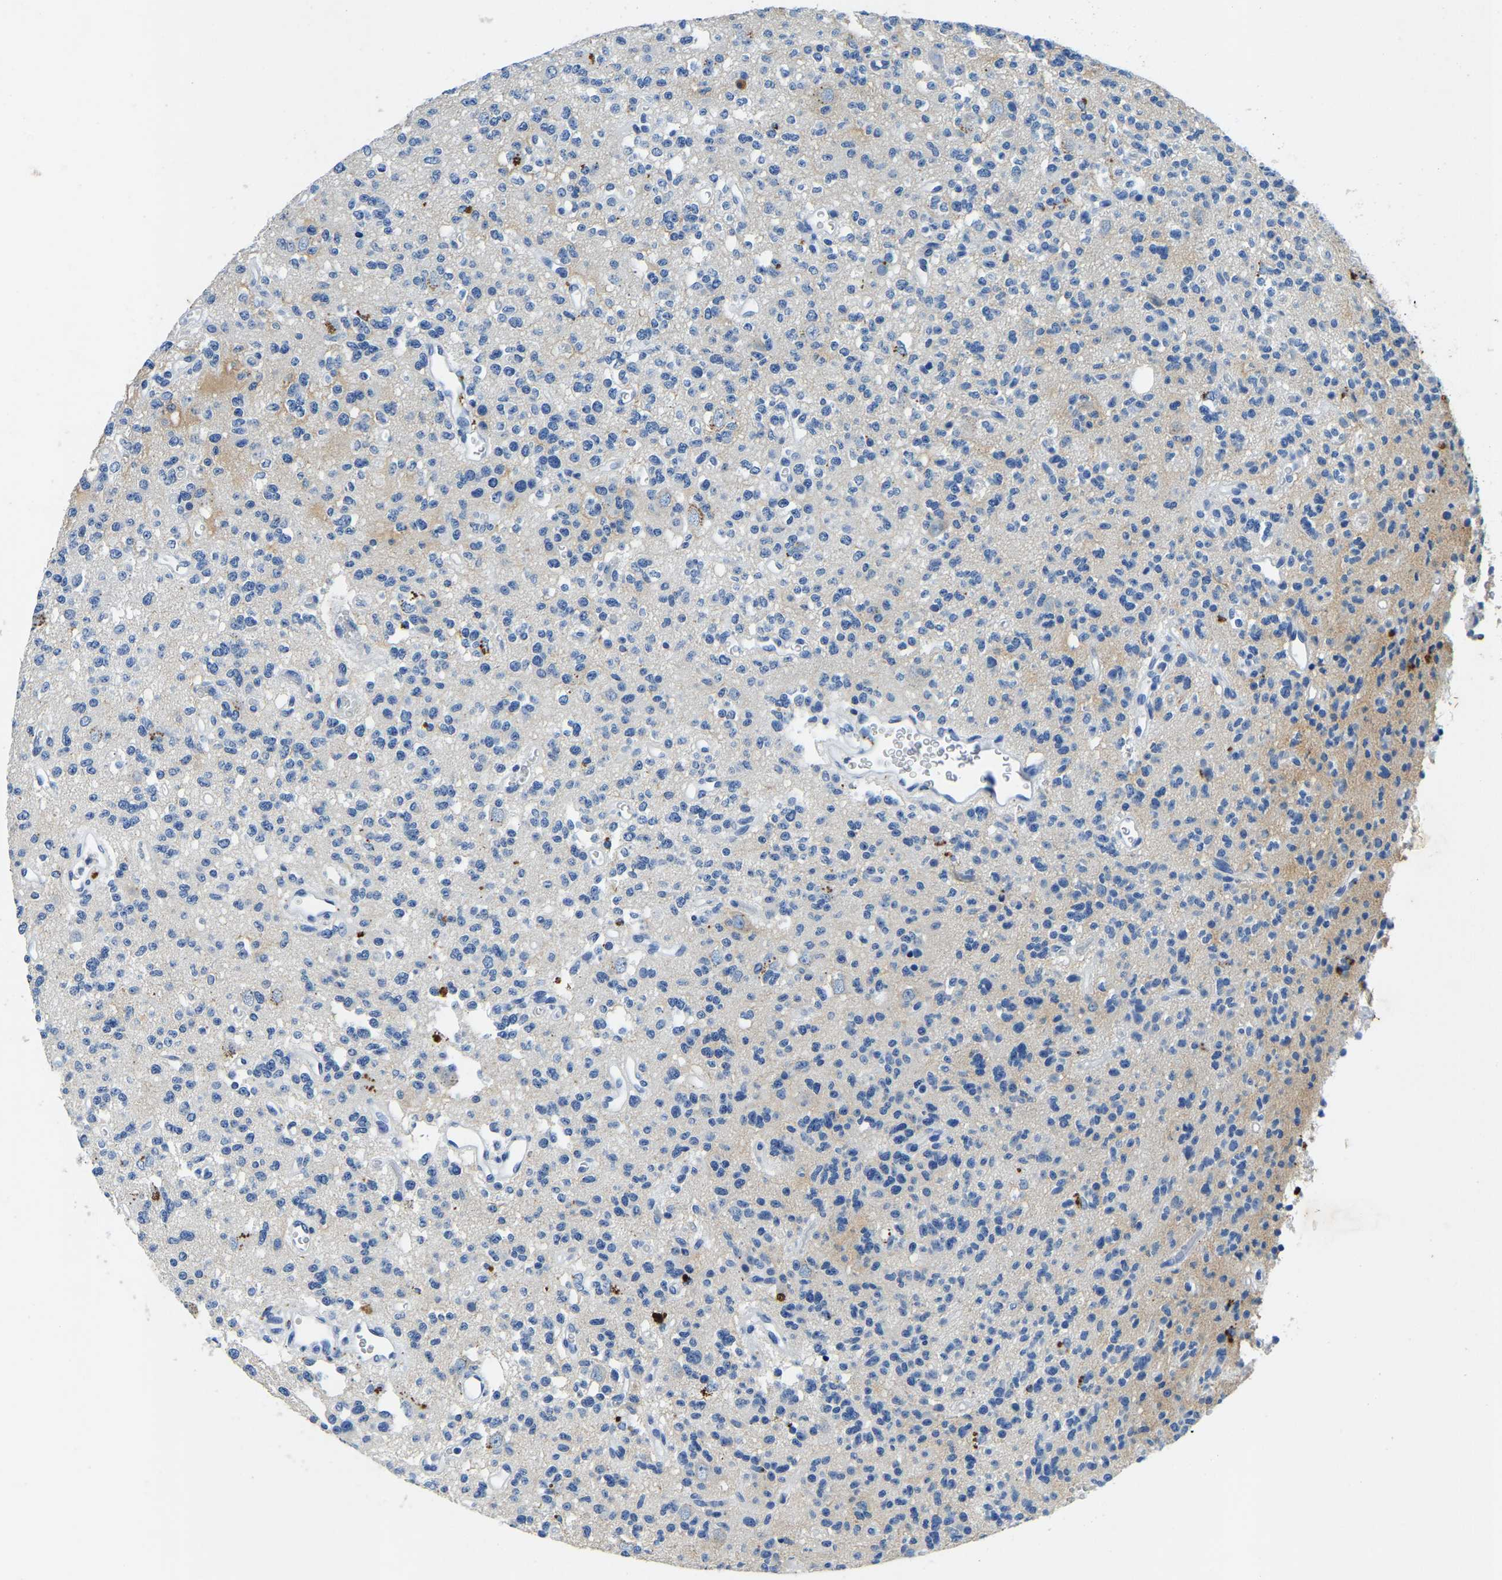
{"staining": {"intensity": "negative", "quantity": "none", "location": "none"}, "tissue": "glioma", "cell_type": "Tumor cells", "image_type": "cancer", "snomed": [{"axis": "morphology", "description": "Glioma, malignant, Low grade"}, {"axis": "topography", "description": "Brain"}], "caption": "IHC of low-grade glioma (malignant) displays no expression in tumor cells.", "gene": "UBN2", "patient": {"sex": "male", "age": 38}}